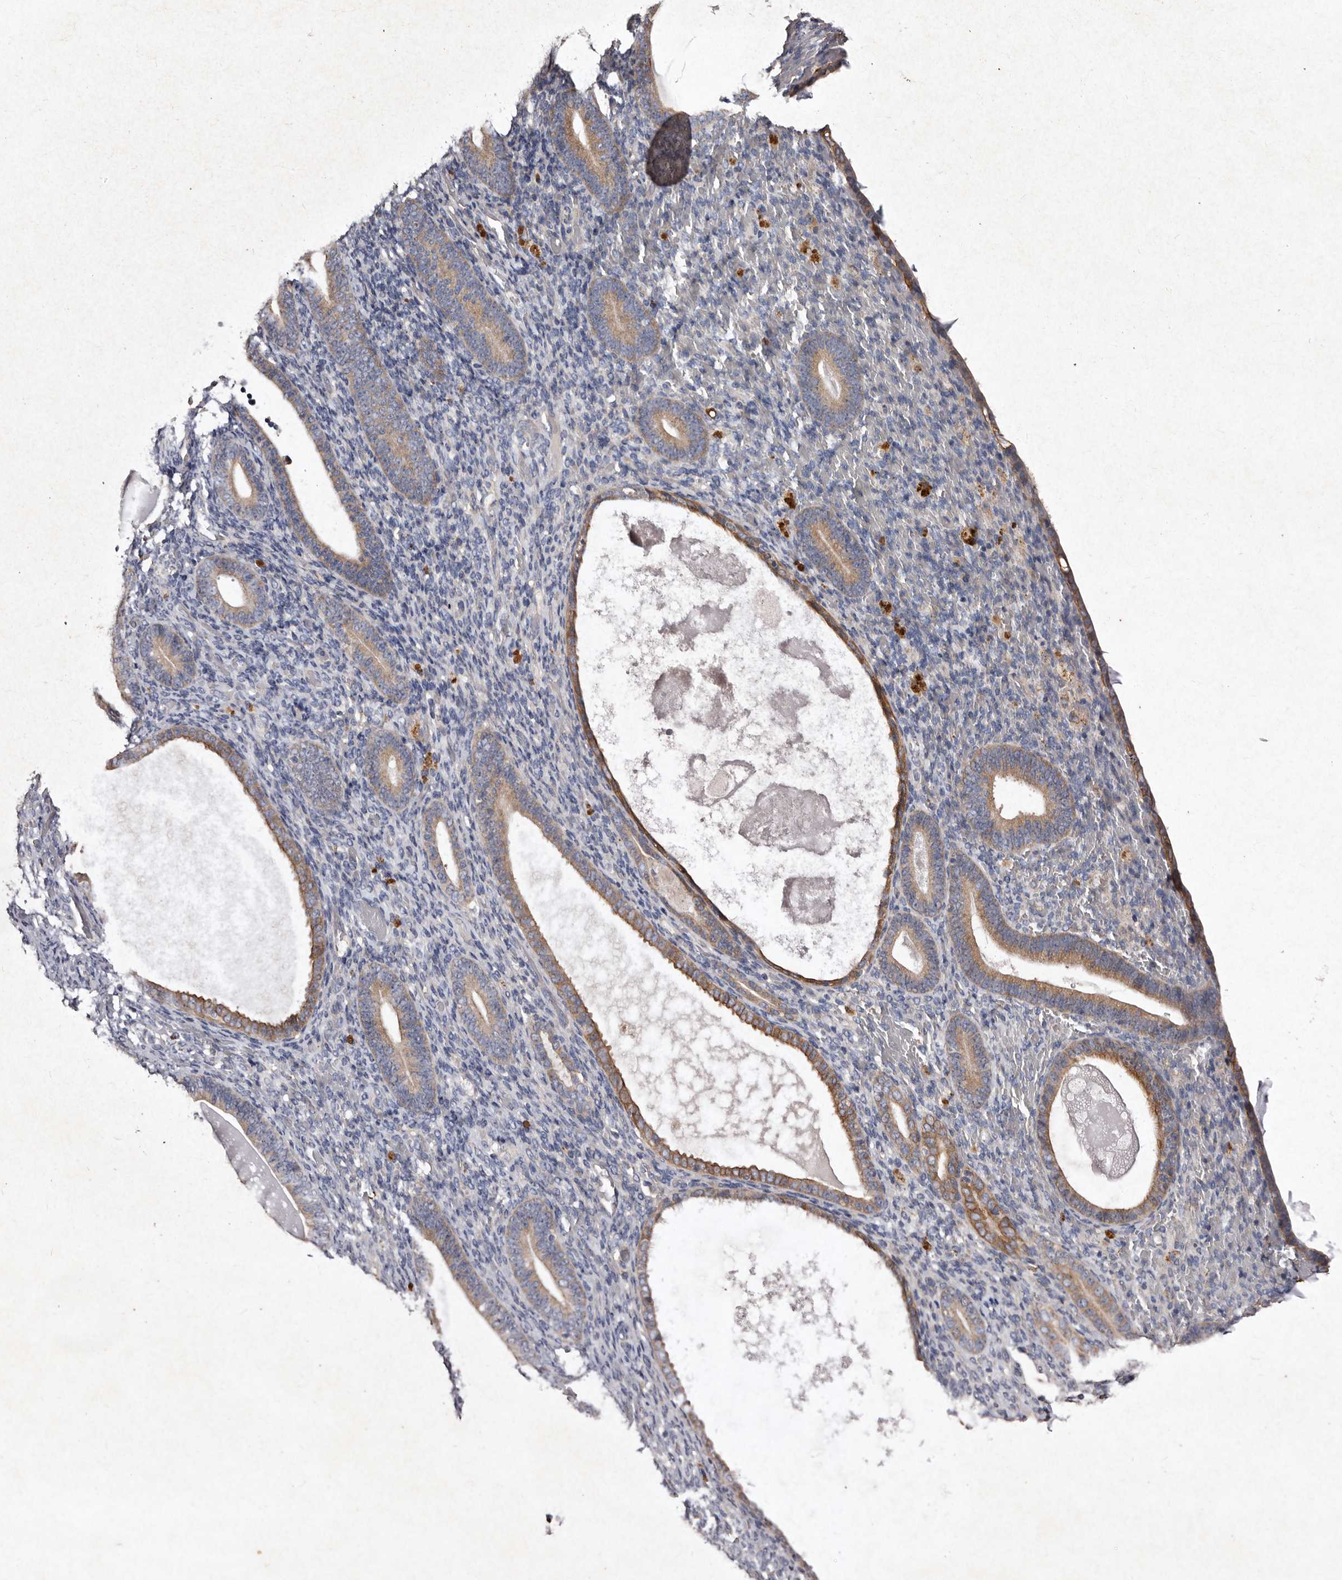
{"staining": {"intensity": "negative", "quantity": "none", "location": "none"}, "tissue": "endometrium", "cell_type": "Cells in endometrial stroma", "image_type": "normal", "snomed": [{"axis": "morphology", "description": "Normal tissue, NOS"}, {"axis": "topography", "description": "Endometrium"}], "caption": "DAB (3,3'-diaminobenzidine) immunohistochemical staining of normal human endometrium displays no significant expression in cells in endometrial stroma. Brightfield microscopy of immunohistochemistry stained with DAB (brown) and hematoxylin (blue), captured at high magnification.", "gene": "TFB1M", "patient": {"sex": "female", "age": 51}}